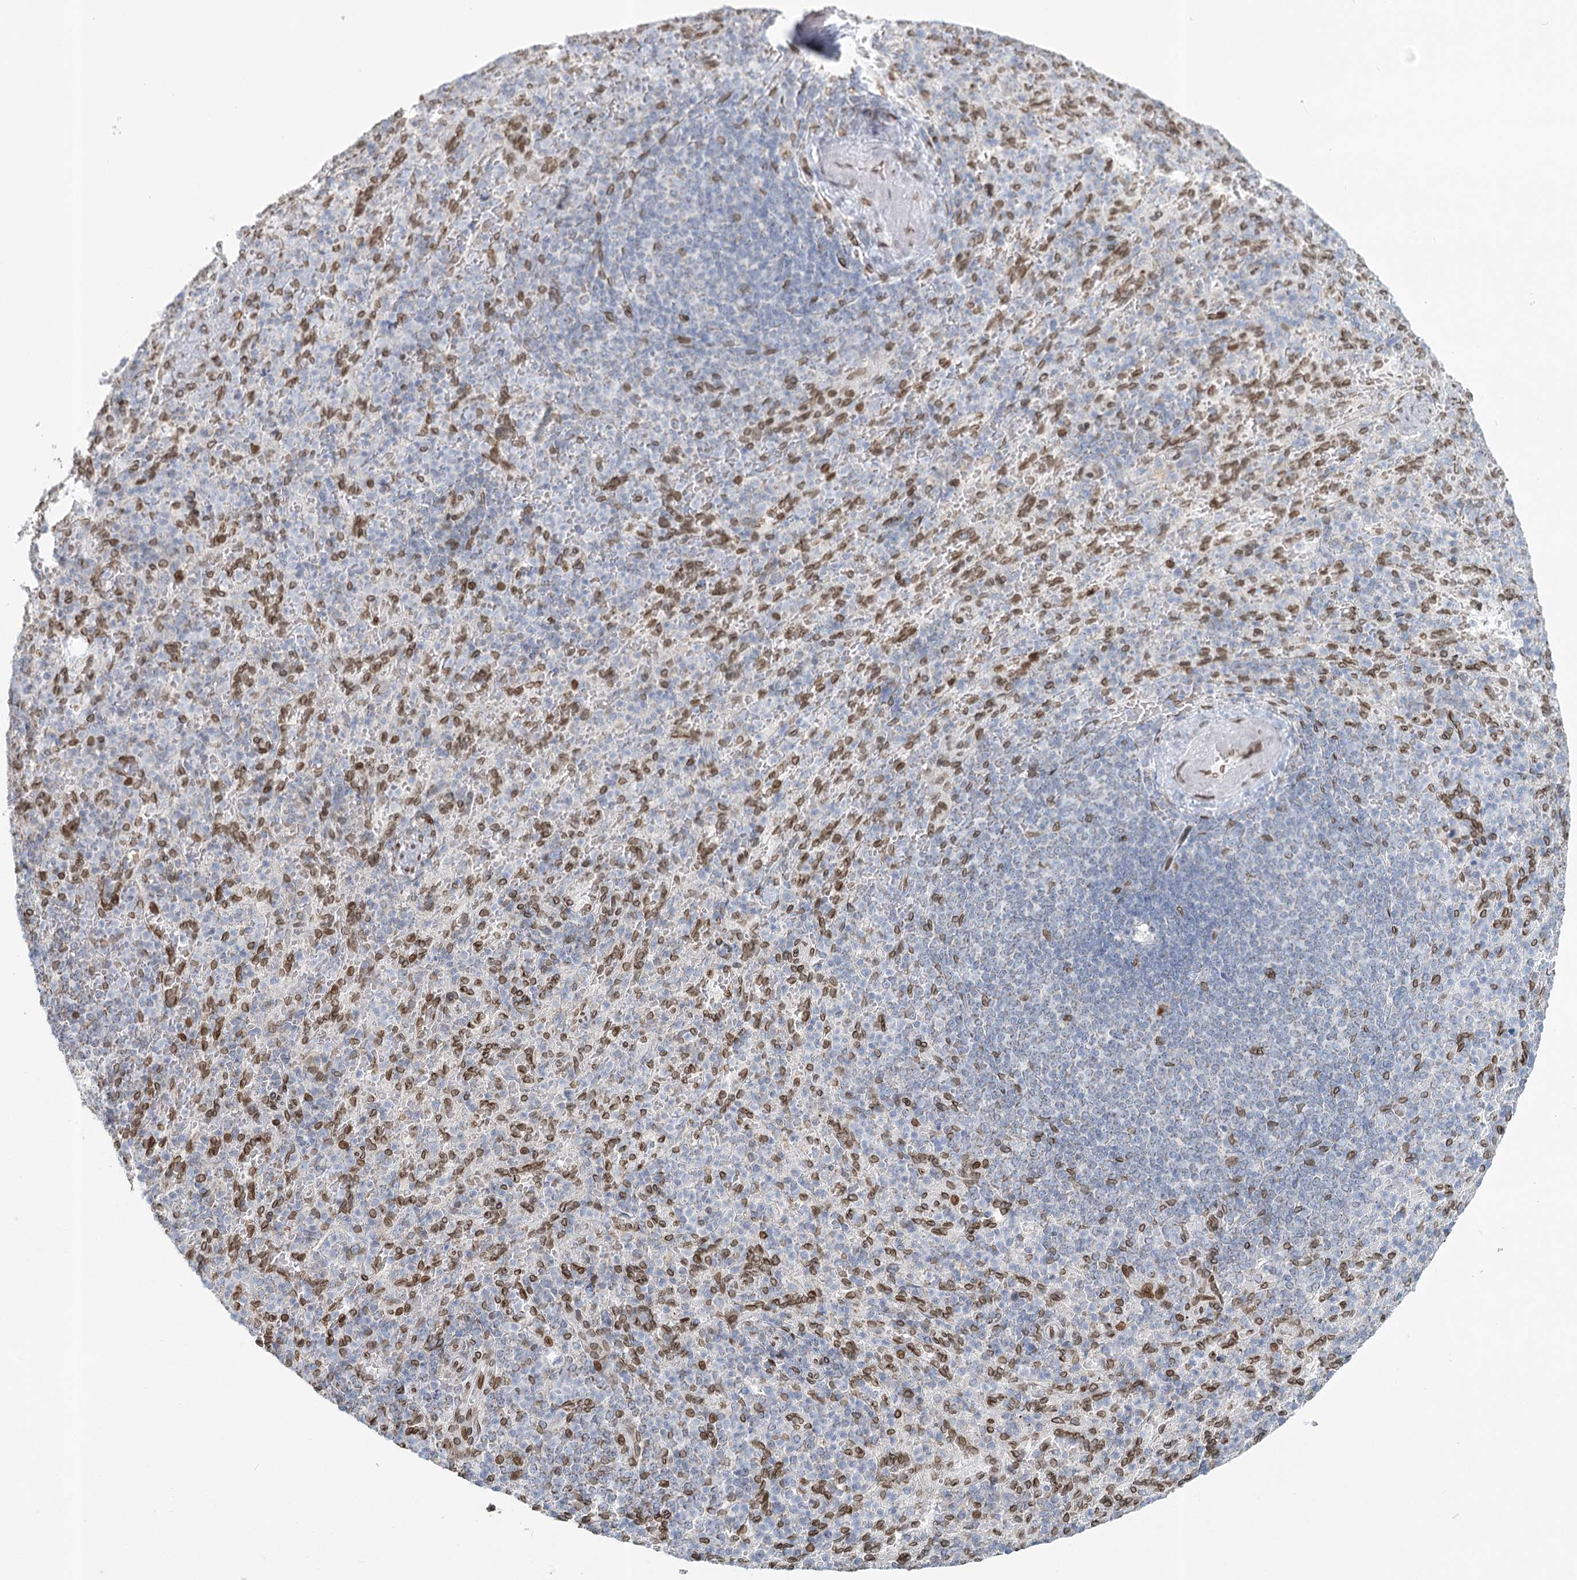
{"staining": {"intensity": "moderate", "quantity": "<25%", "location": "cytoplasmic/membranous,nuclear"}, "tissue": "spleen", "cell_type": "Cells in red pulp", "image_type": "normal", "snomed": [{"axis": "morphology", "description": "Normal tissue, NOS"}, {"axis": "topography", "description": "Spleen"}], "caption": "Immunohistochemical staining of unremarkable human spleen demonstrates moderate cytoplasmic/membranous,nuclear protein expression in approximately <25% of cells in red pulp. (DAB = brown stain, brightfield microscopy at high magnification).", "gene": "VWA5A", "patient": {"sex": "female", "age": 74}}